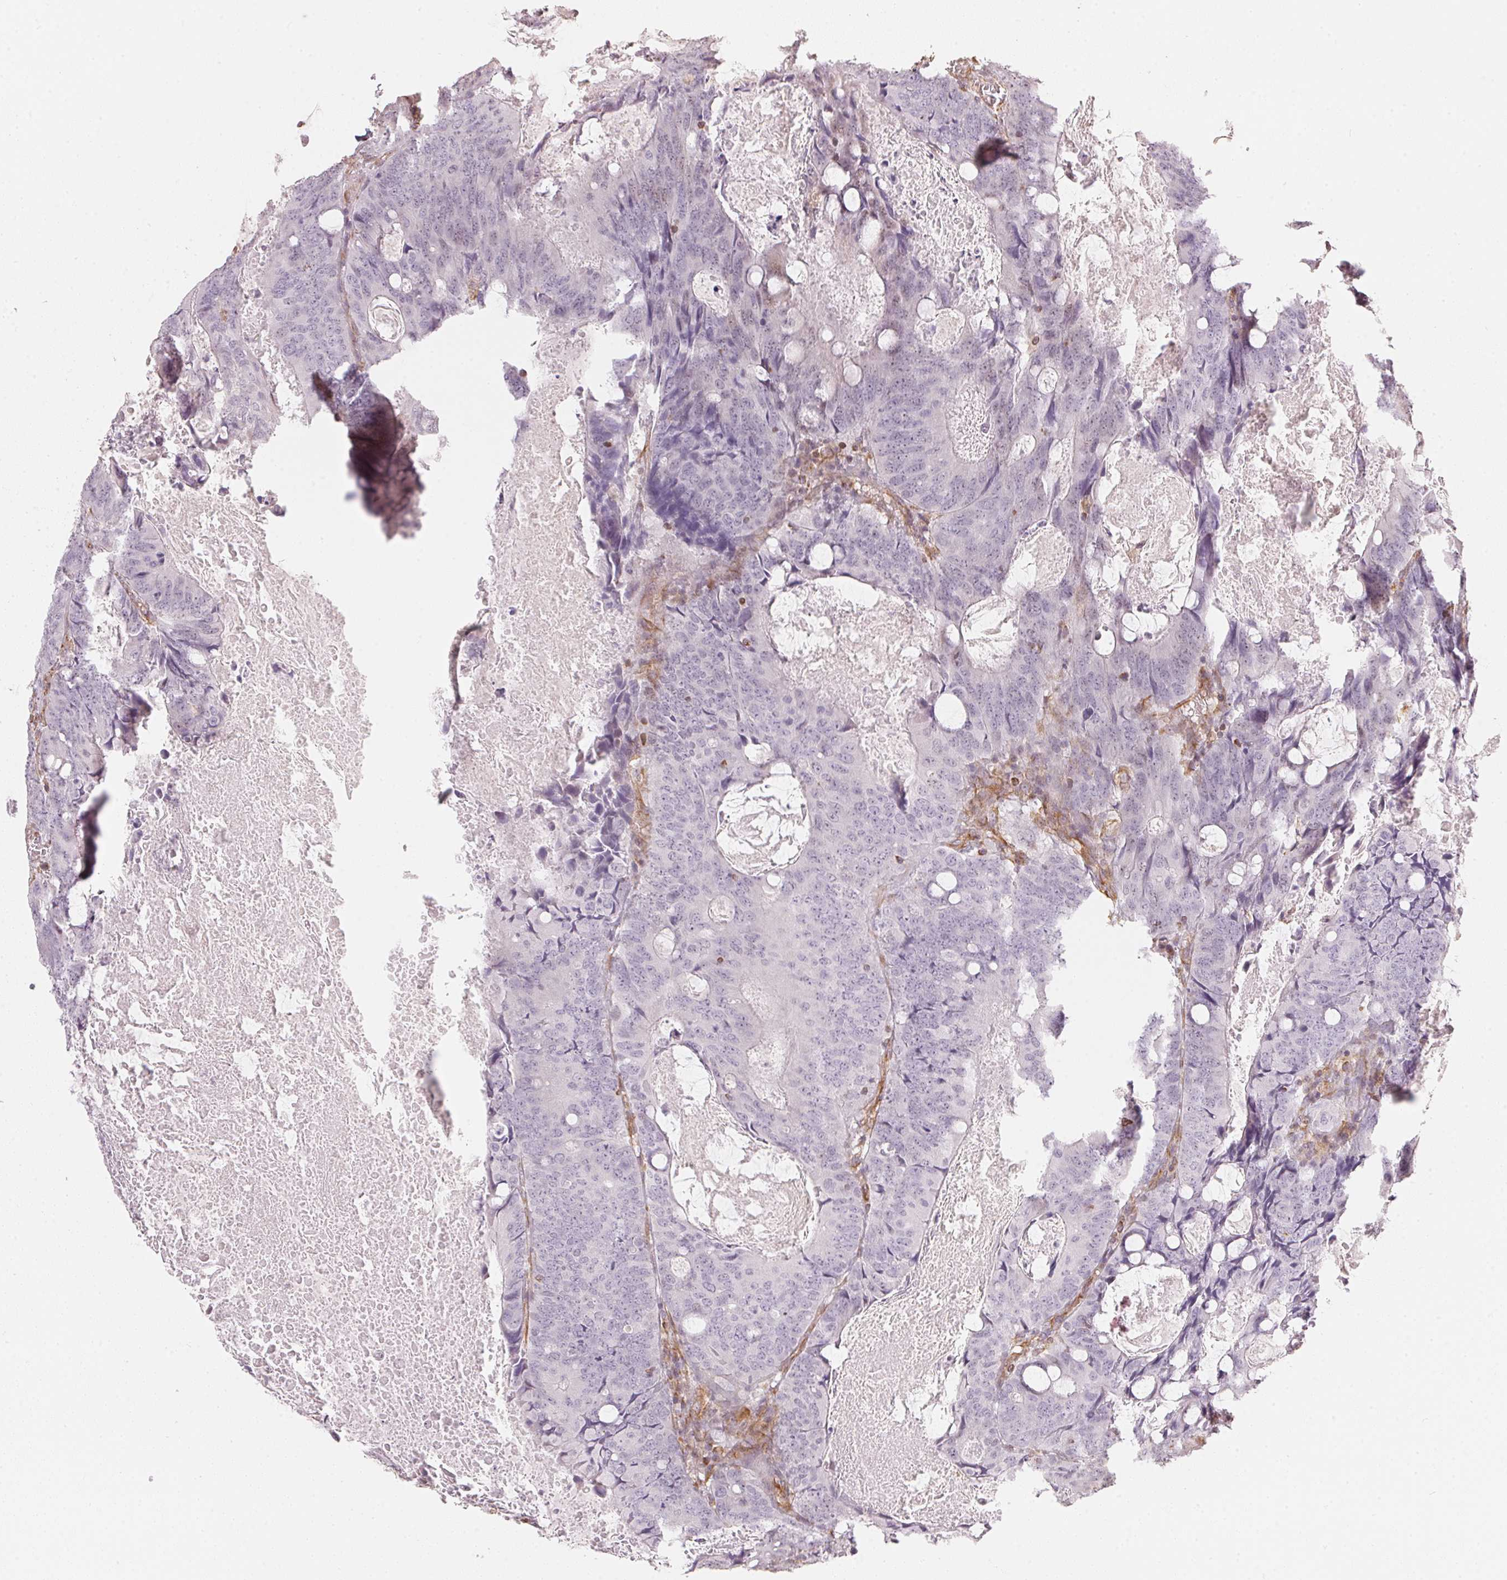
{"staining": {"intensity": "weak", "quantity": "<25%", "location": "cytoplasmic/membranous,nuclear"}, "tissue": "colorectal cancer", "cell_type": "Tumor cells", "image_type": "cancer", "snomed": [{"axis": "morphology", "description": "Adenocarcinoma, NOS"}, {"axis": "topography", "description": "Colon"}], "caption": "Tumor cells are negative for protein expression in human colorectal cancer.", "gene": "FOXR2", "patient": {"sex": "male", "age": 67}}